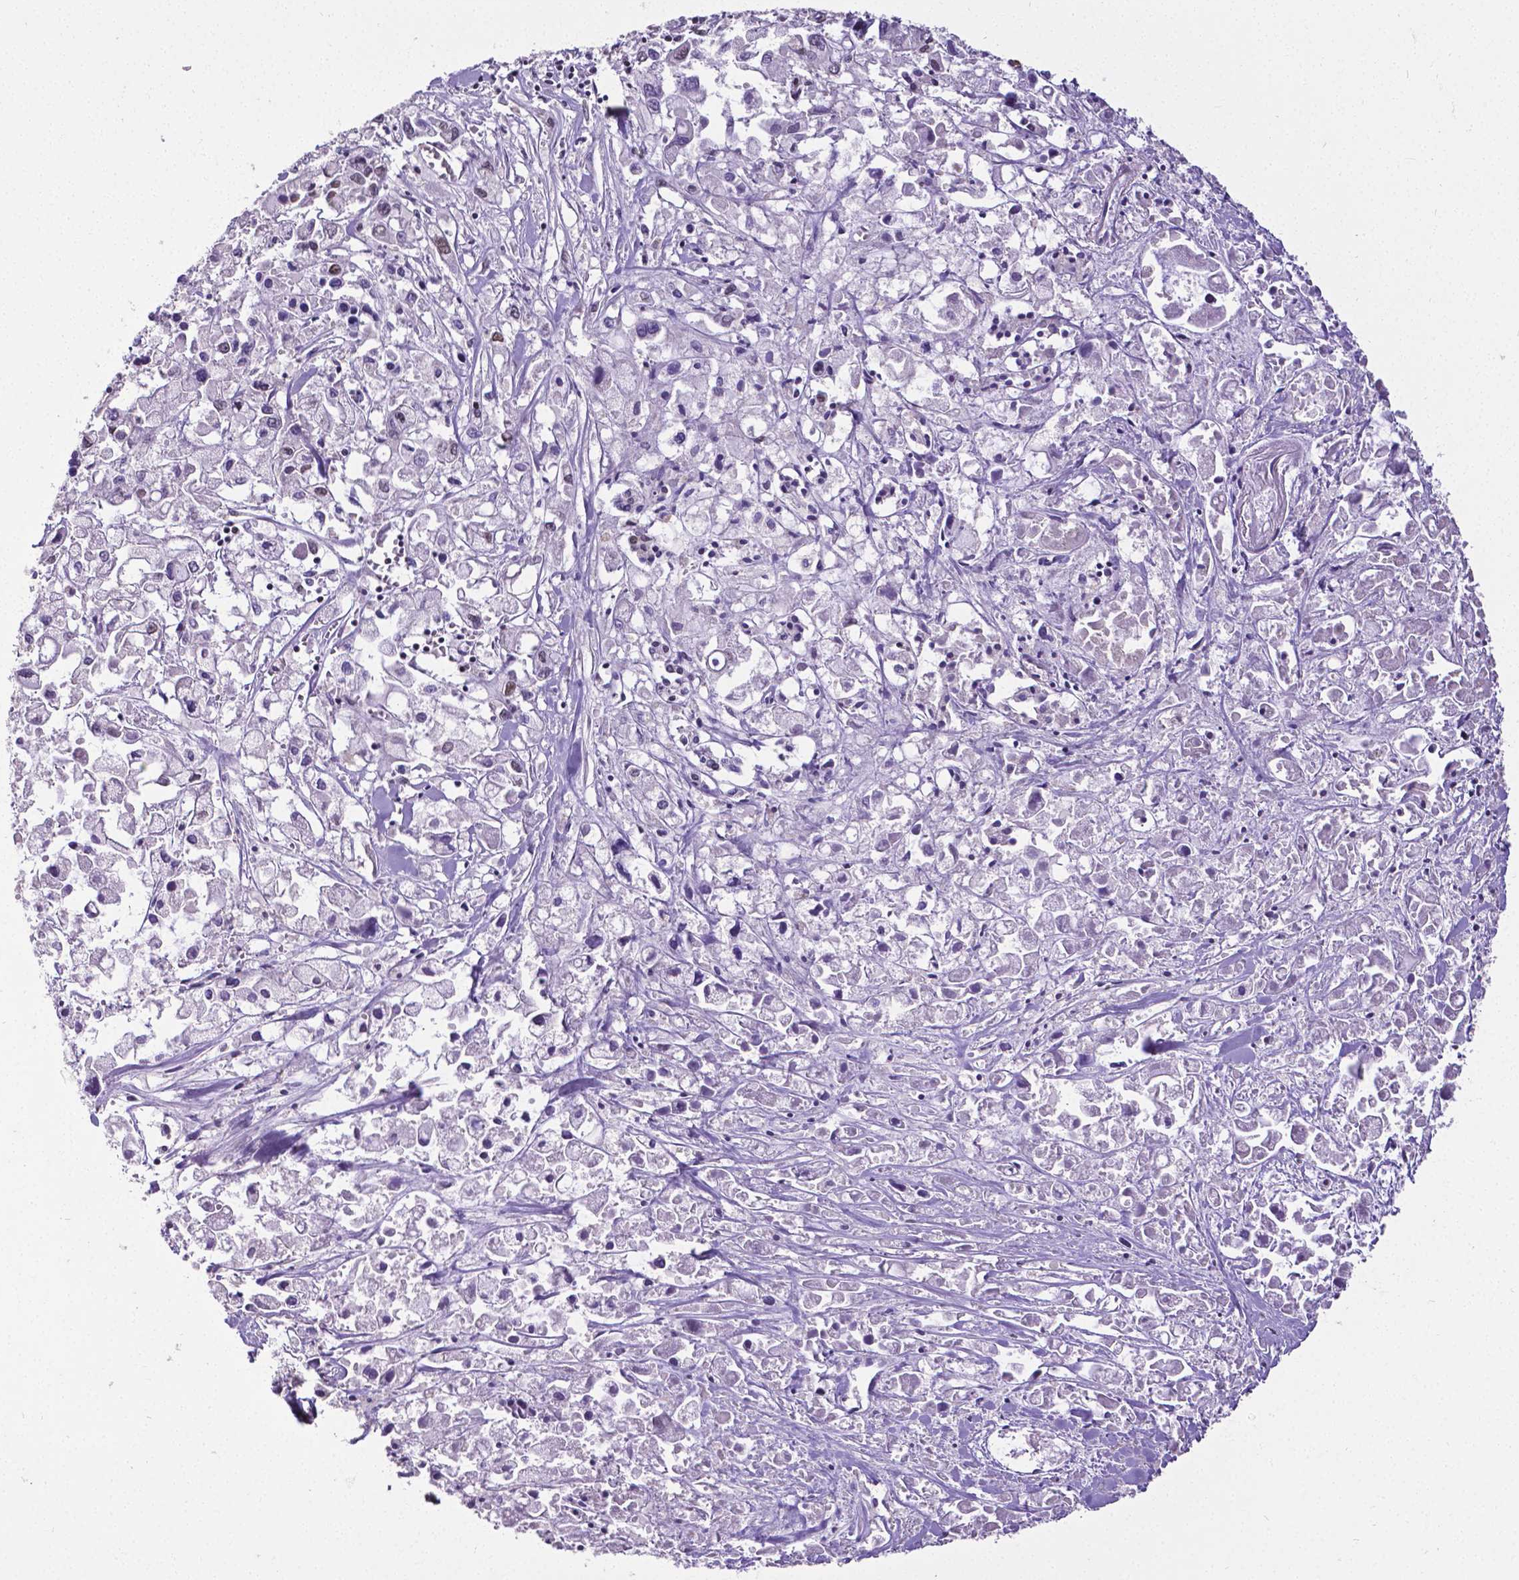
{"staining": {"intensity": "negative", "quantity": "none", "location": "none"}, "tissue": "pancreatic cancer", "cell_type": "Tumor cells", "image_type": "cancer", "snomed": [{"axis": "morphology", "description": "Adenocarcinoma, NOS"}, {"axis": "topography", "description": "Pancreas"}], "caption": "This is an IHC photomicrograph of pancreatic cancer (adenocarcinoma). There is no positivity in tumor cells.", "gene": "REST", "patient": {"sex": "male", "age": 71}}